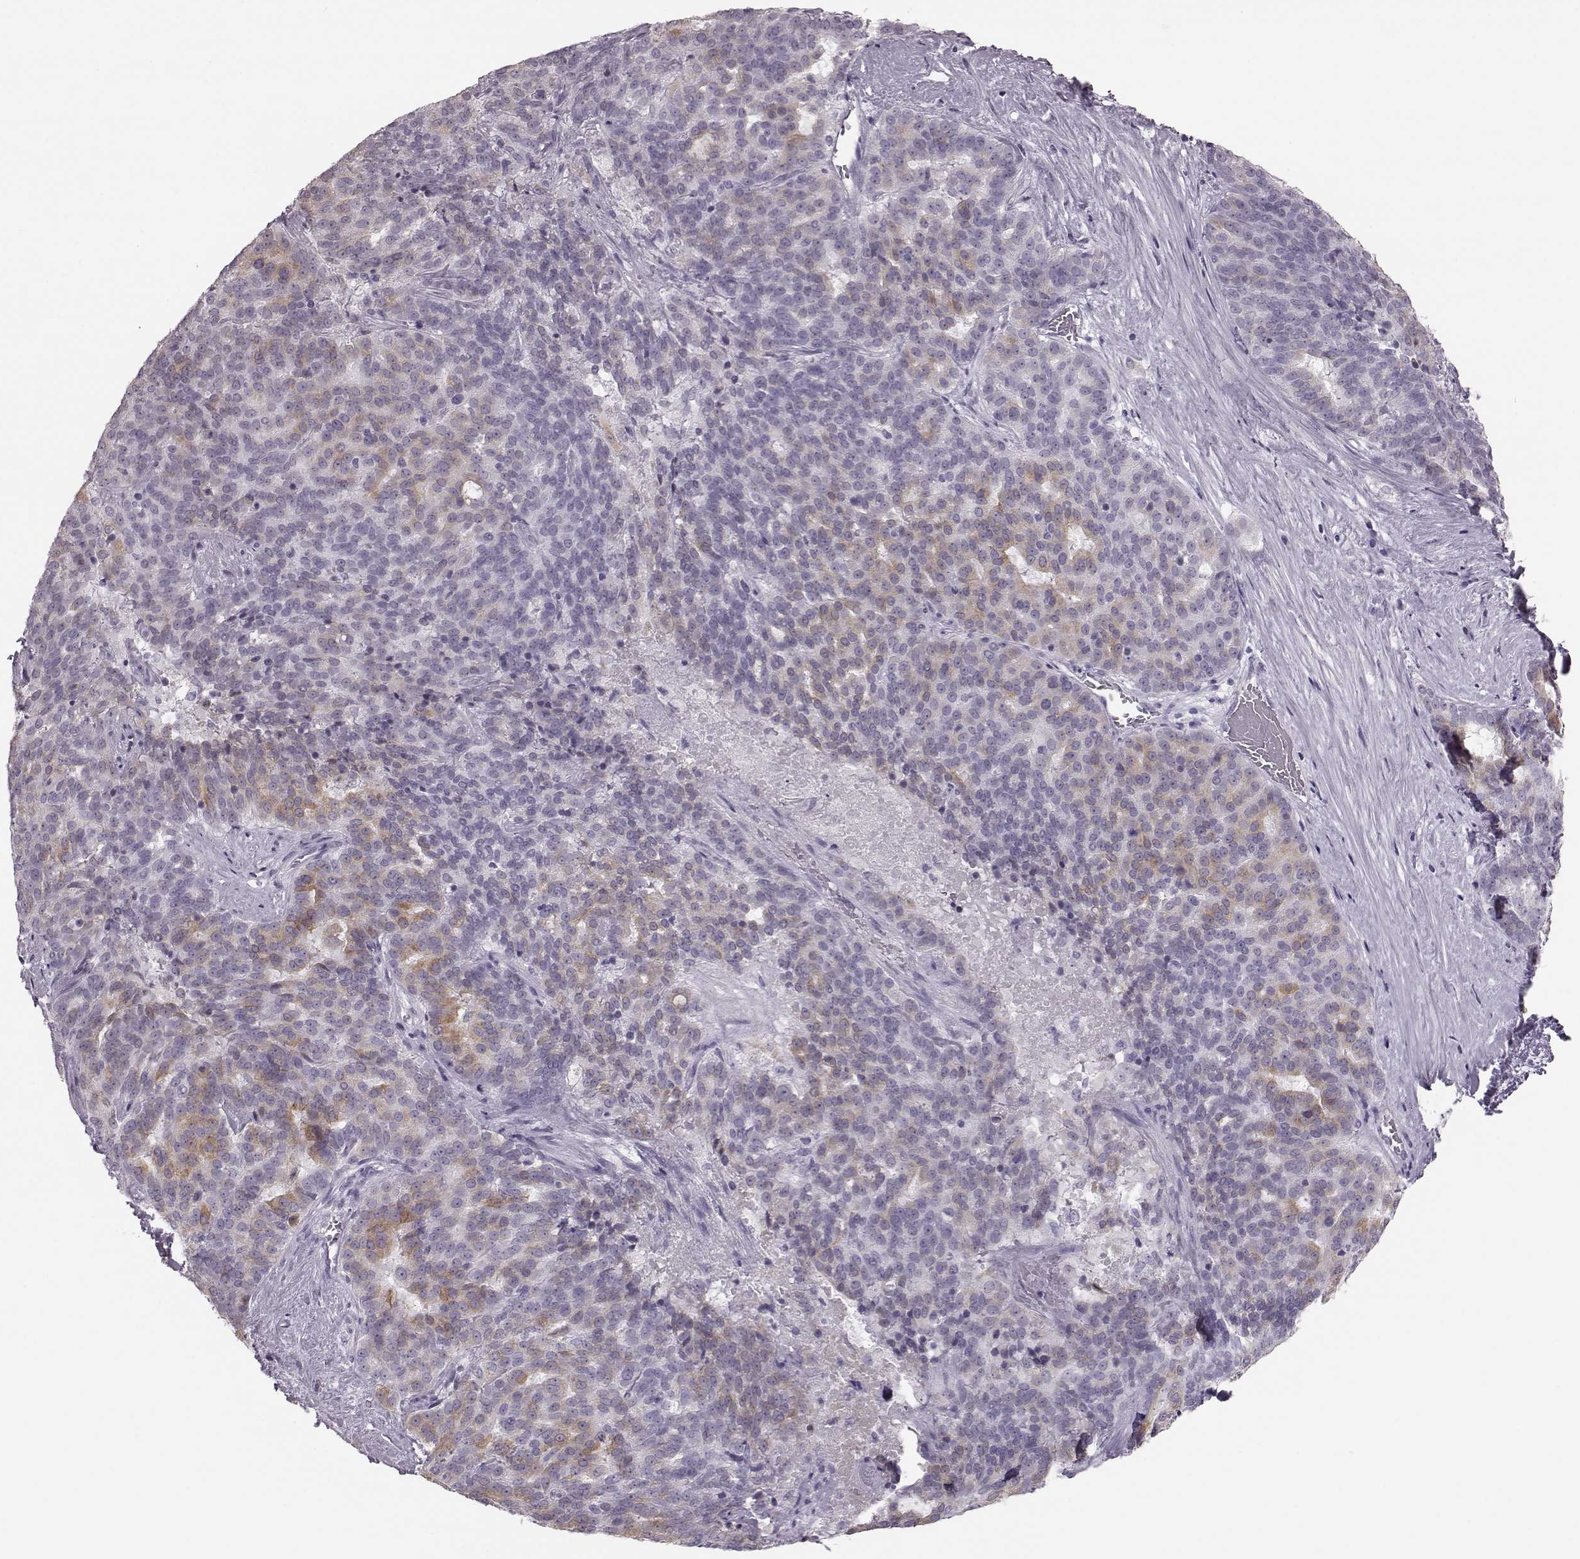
{"staining": {"intensity": "moderate", "quantity": "<25%", "location": "cytoplasmic/membranous"}, "tissue": "liver cancer", "cell_type": "Tumor cells", "image_type": "cancer", "snomed": [{"axis": "morphology", "description": "Cholangiocarcinoma"}, {"axis": "topography", "description": "Liver"}], "caption": "Protein analysis of liver cancer tissue displays moderate cytoplasmic/membranous positivity in about <25% of tumor cells.", "gene": "JSRP1", "patient": {"sex": "female", "age": 47}}